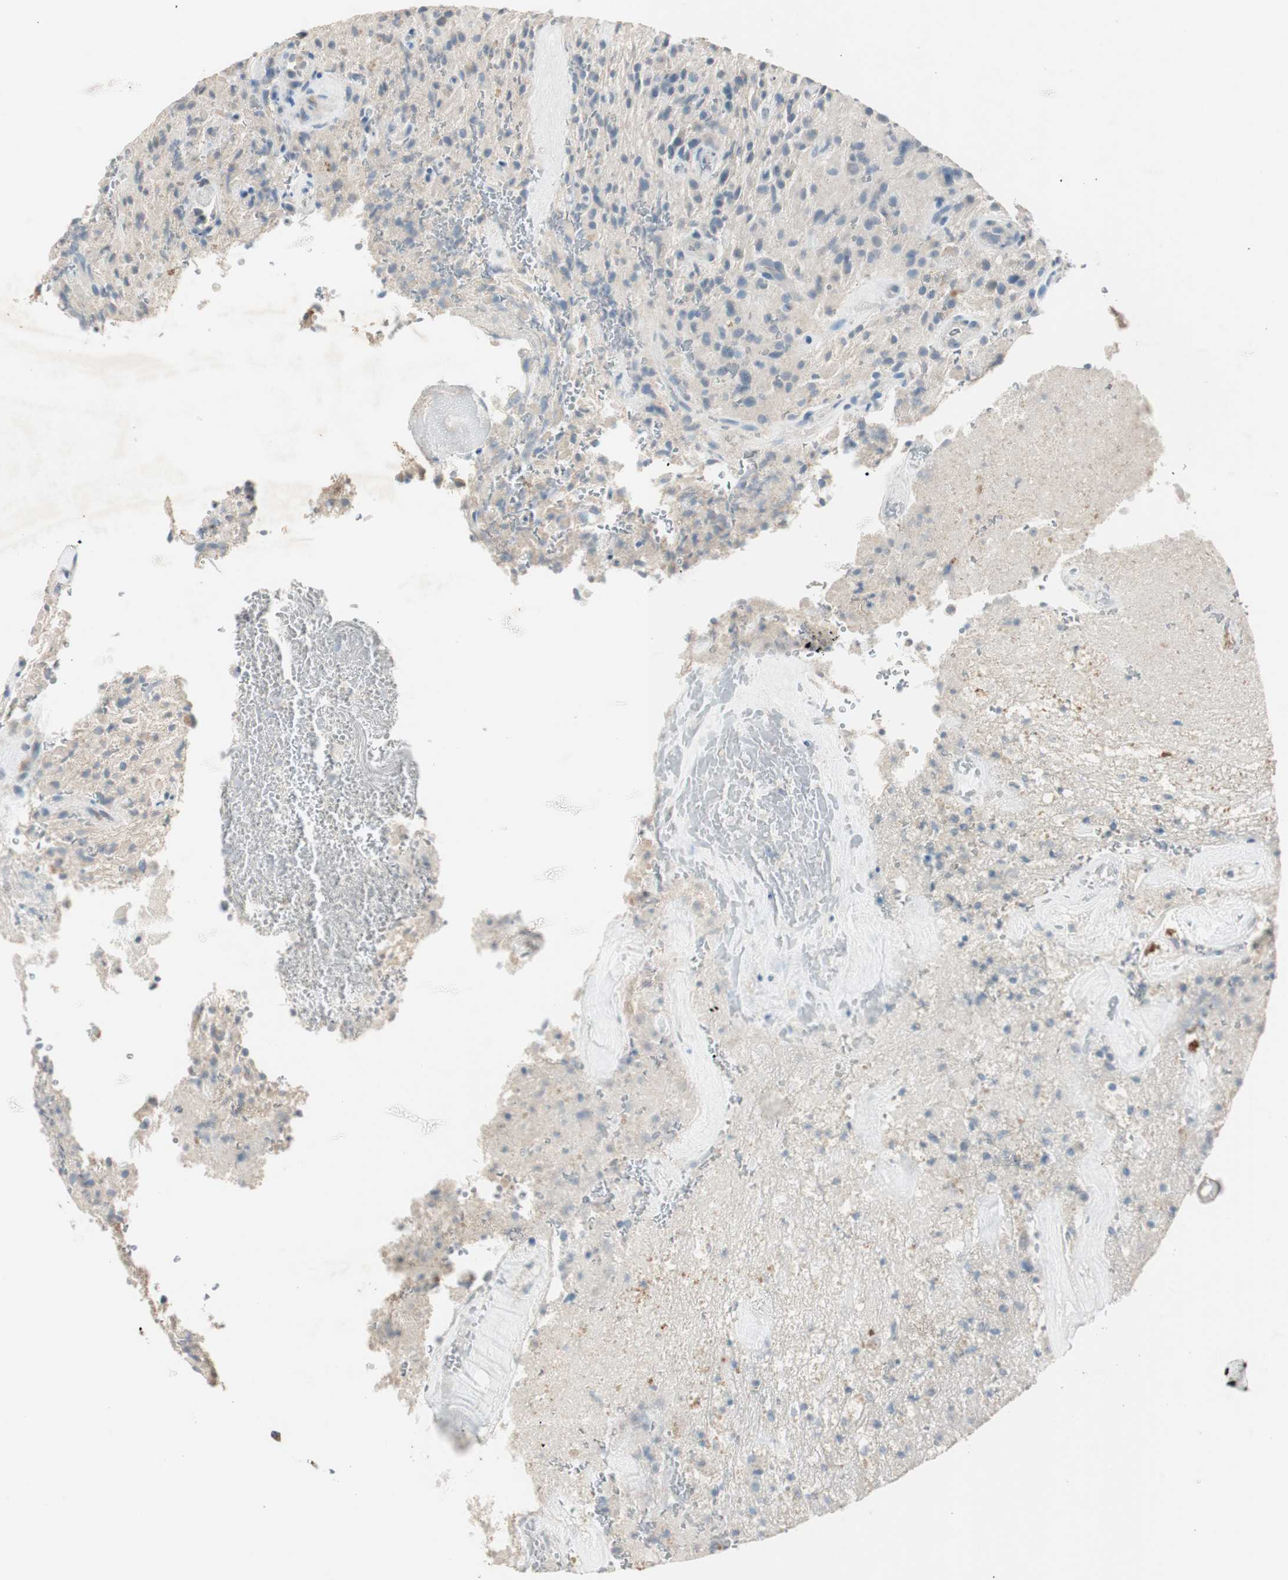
{"staining": {"intensity": "negative", "quantity": "none", "location": "none"}, "tissue": "glioma", "cell_type": "Tumor cells", "image_type": "cancer", "snomed": [{"axis": "morphology", "description": "Glioma, malignant, High grade"}, {"axis": "topography", "description": "Brain"}], "caption": "Photomicrograph shows no significant protein expression in tumor cells of glioma.", "gene": "KHK", "patient": {"sex": "male", "age": 71}}